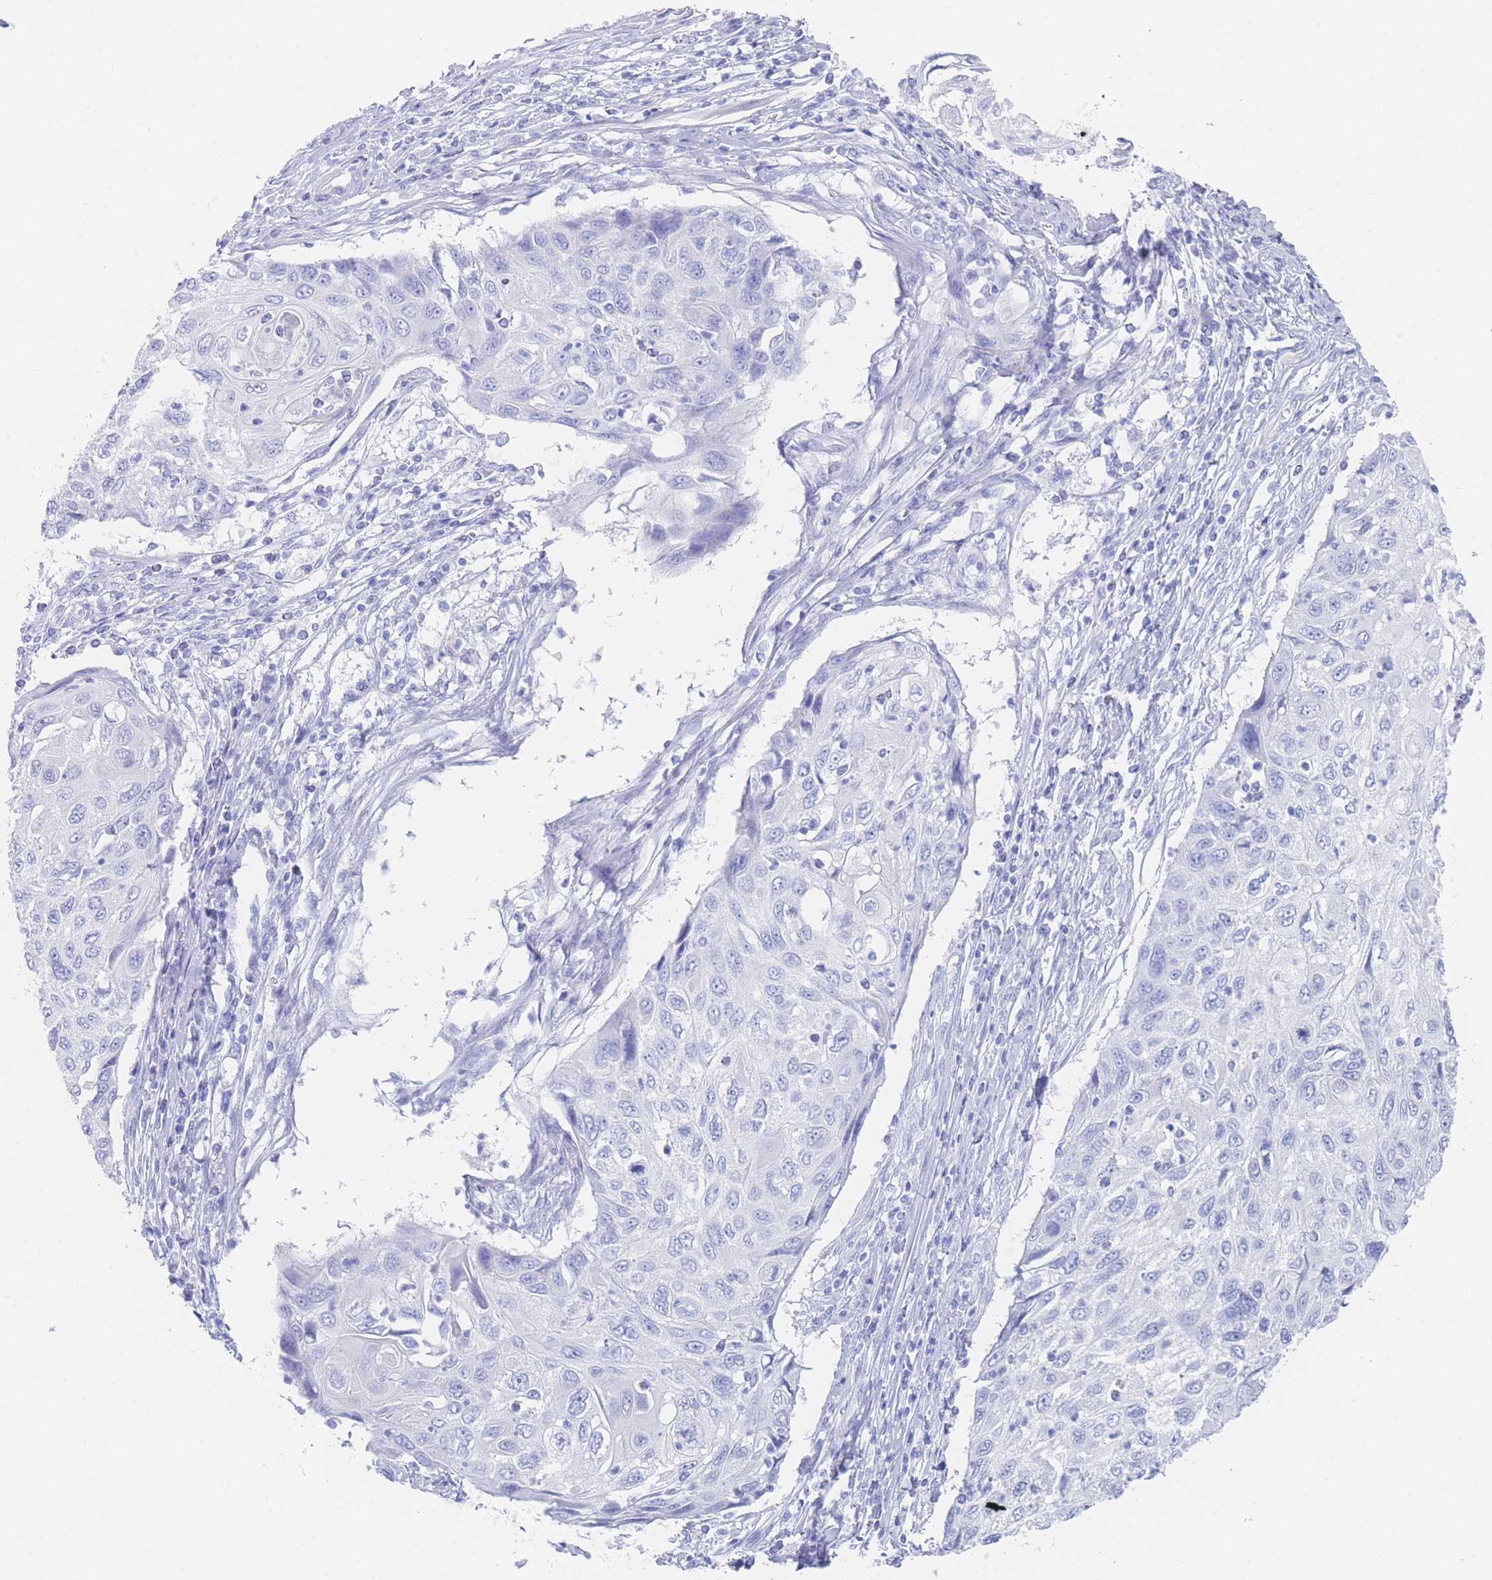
{"staining": {"intensity": "negative", "quantity": "none", "location": "none"}, "tissue": "cervical cancer", "cell_type": "Tumor cells", "image_type": "cancer", "snomed": [{"axis": "morphology", "description": "Squamous cell carcinoma, NOS"}, {"axis": "topography", "description": "Cervix"}], "caption": "The image demonstrates no significant staining in tumor cells of cervical squamous cell carcinoma.", "gene": "LRRC37A", "patient": {"sex": "female", "age": 70}}